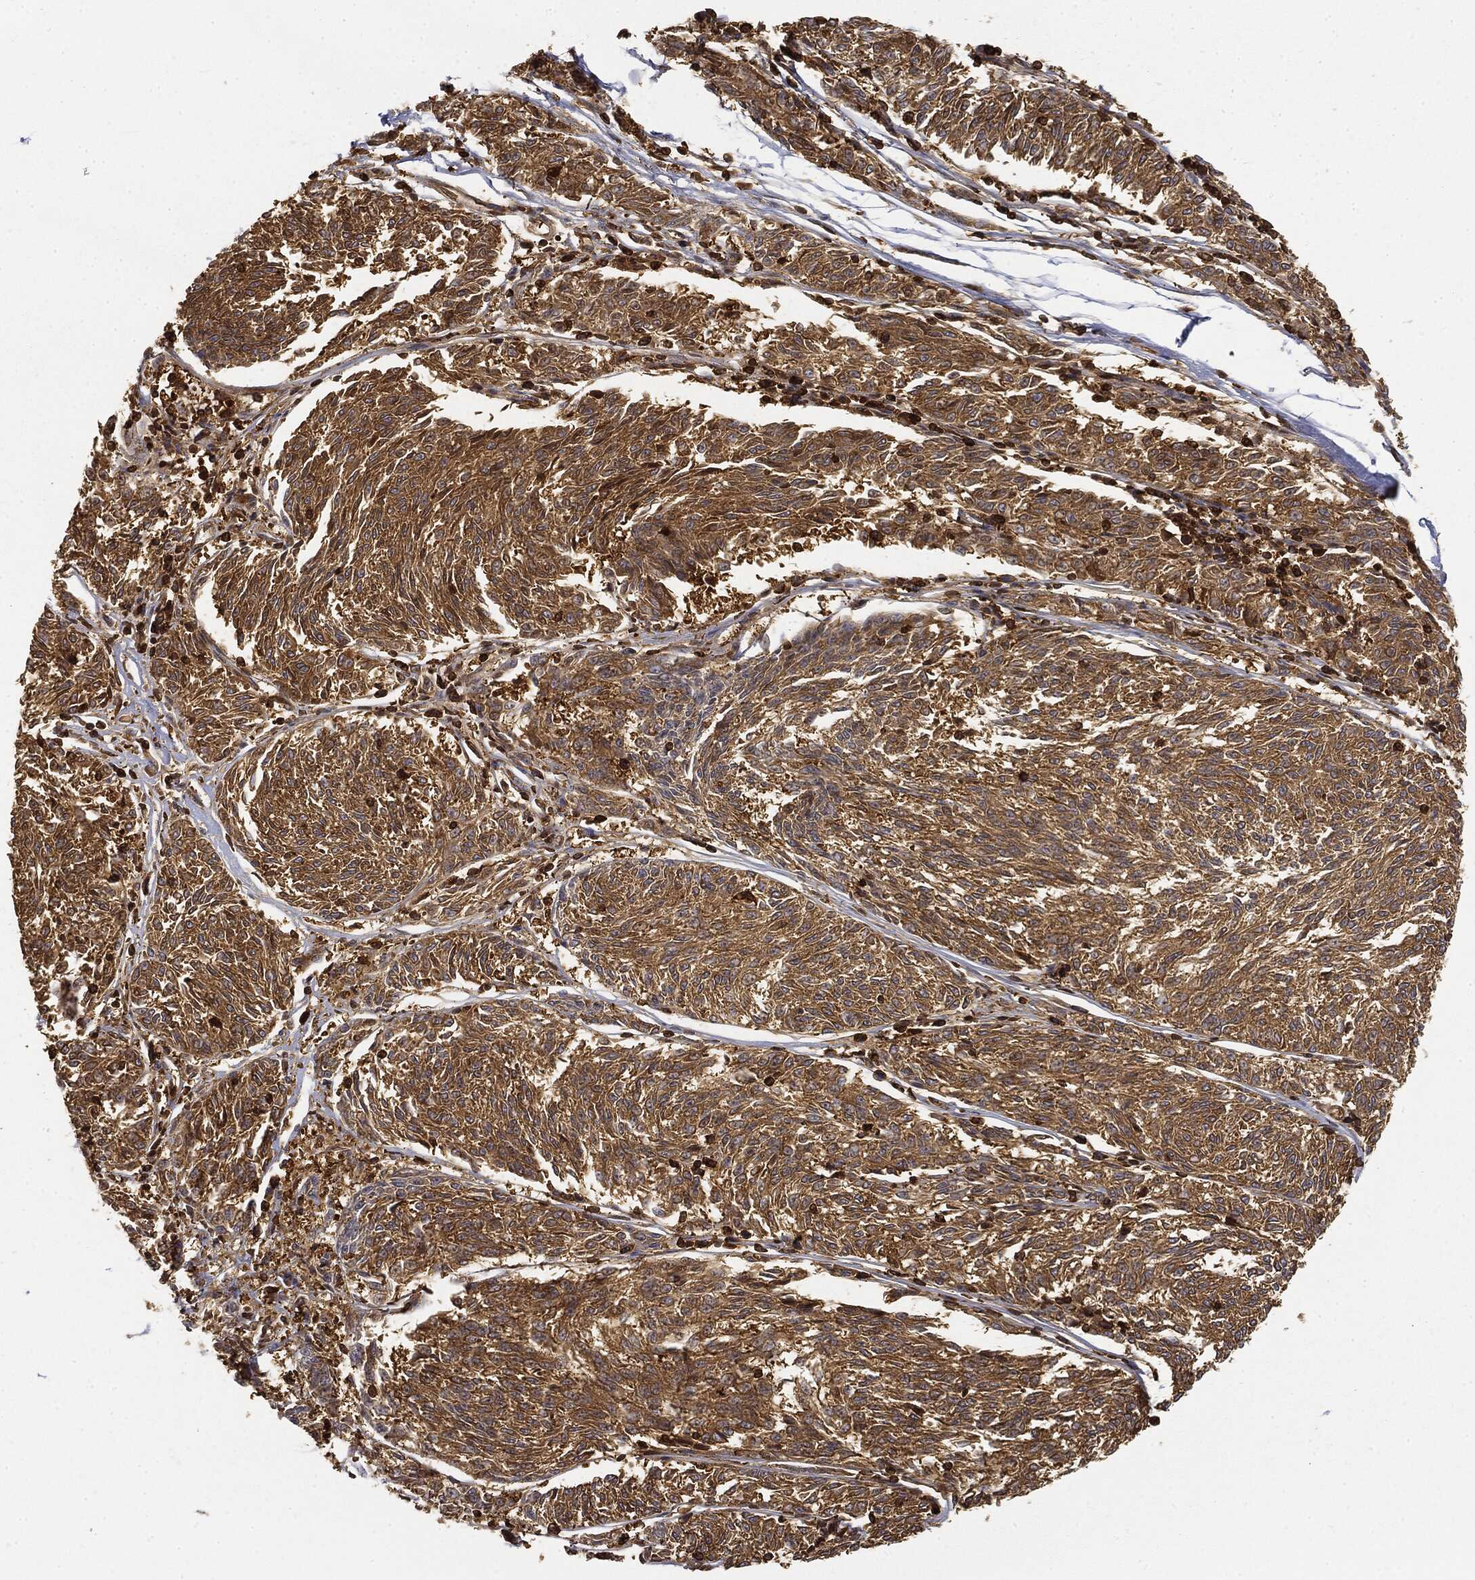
{"staining": {"intensity": "moderate", "quantity": ">75%", "location": "cytoplasmic/membranous"}, "tissue": "melanoma", "cell_type": "Tumor cells", "image_type": "cancer", "snomed": [{"axis": "morphology", "description": "Malignant melanoma, NOS"}, {"axis": "topography", "description": "Skin"}], "caption": "Human melanoma stained with a protein marker displays moderate staining in tumor cells.", "gene": "WDR1", "patient": {"sex": "female", "age": 72}}